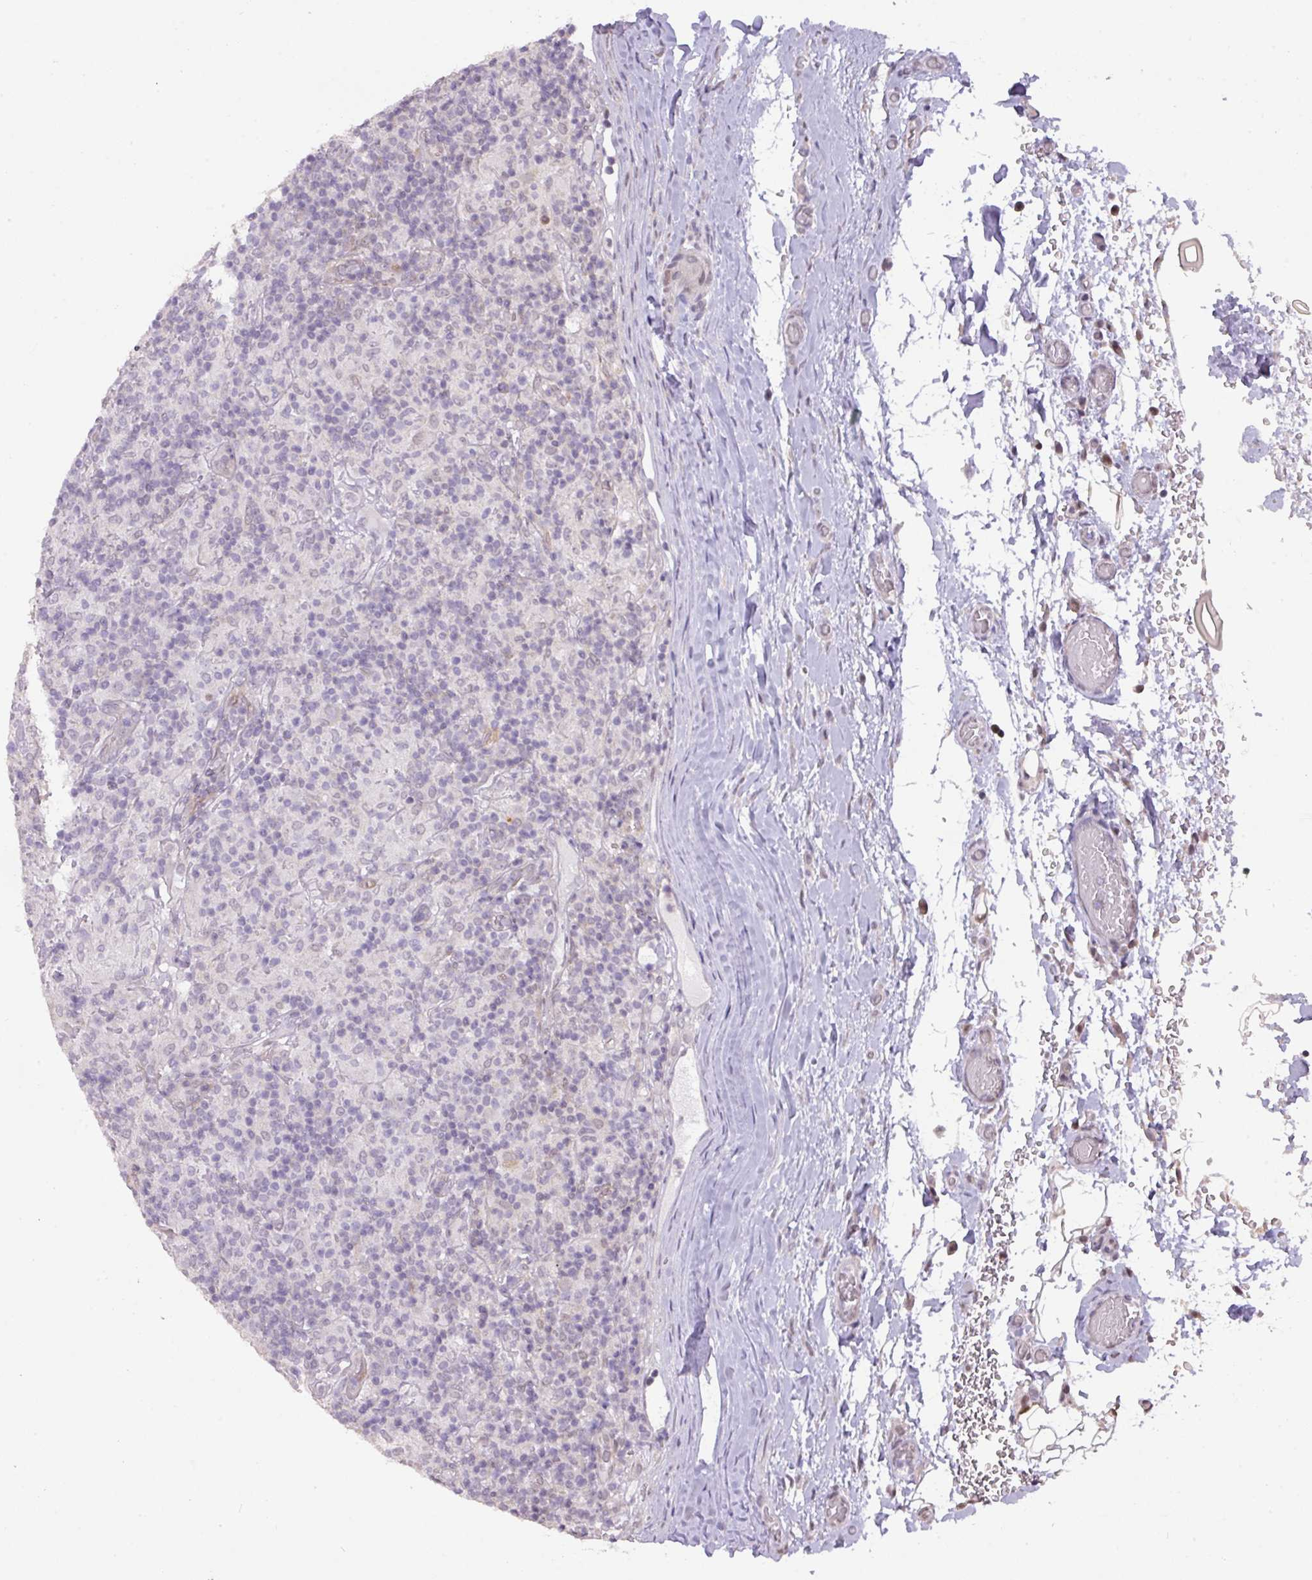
{"staining": {"intensity": "negative", "quantity": "none", "location": "none"}, "tissue": "lymphoma", "cell_type": "Tumor cells", "image_type": "cancer", "snomed": [{"axis": "morphology", "description": "Hodgkin's disease, NOS"}, {"axis": "topography", "description": "Lymph node"}], "caption": "Immunohistochemistry (IHC) of lymphoma demonstrates no positivity in tumor cells.", "gene": "ANKRD13B", "patient": {"sex": "male", "age": 70}}